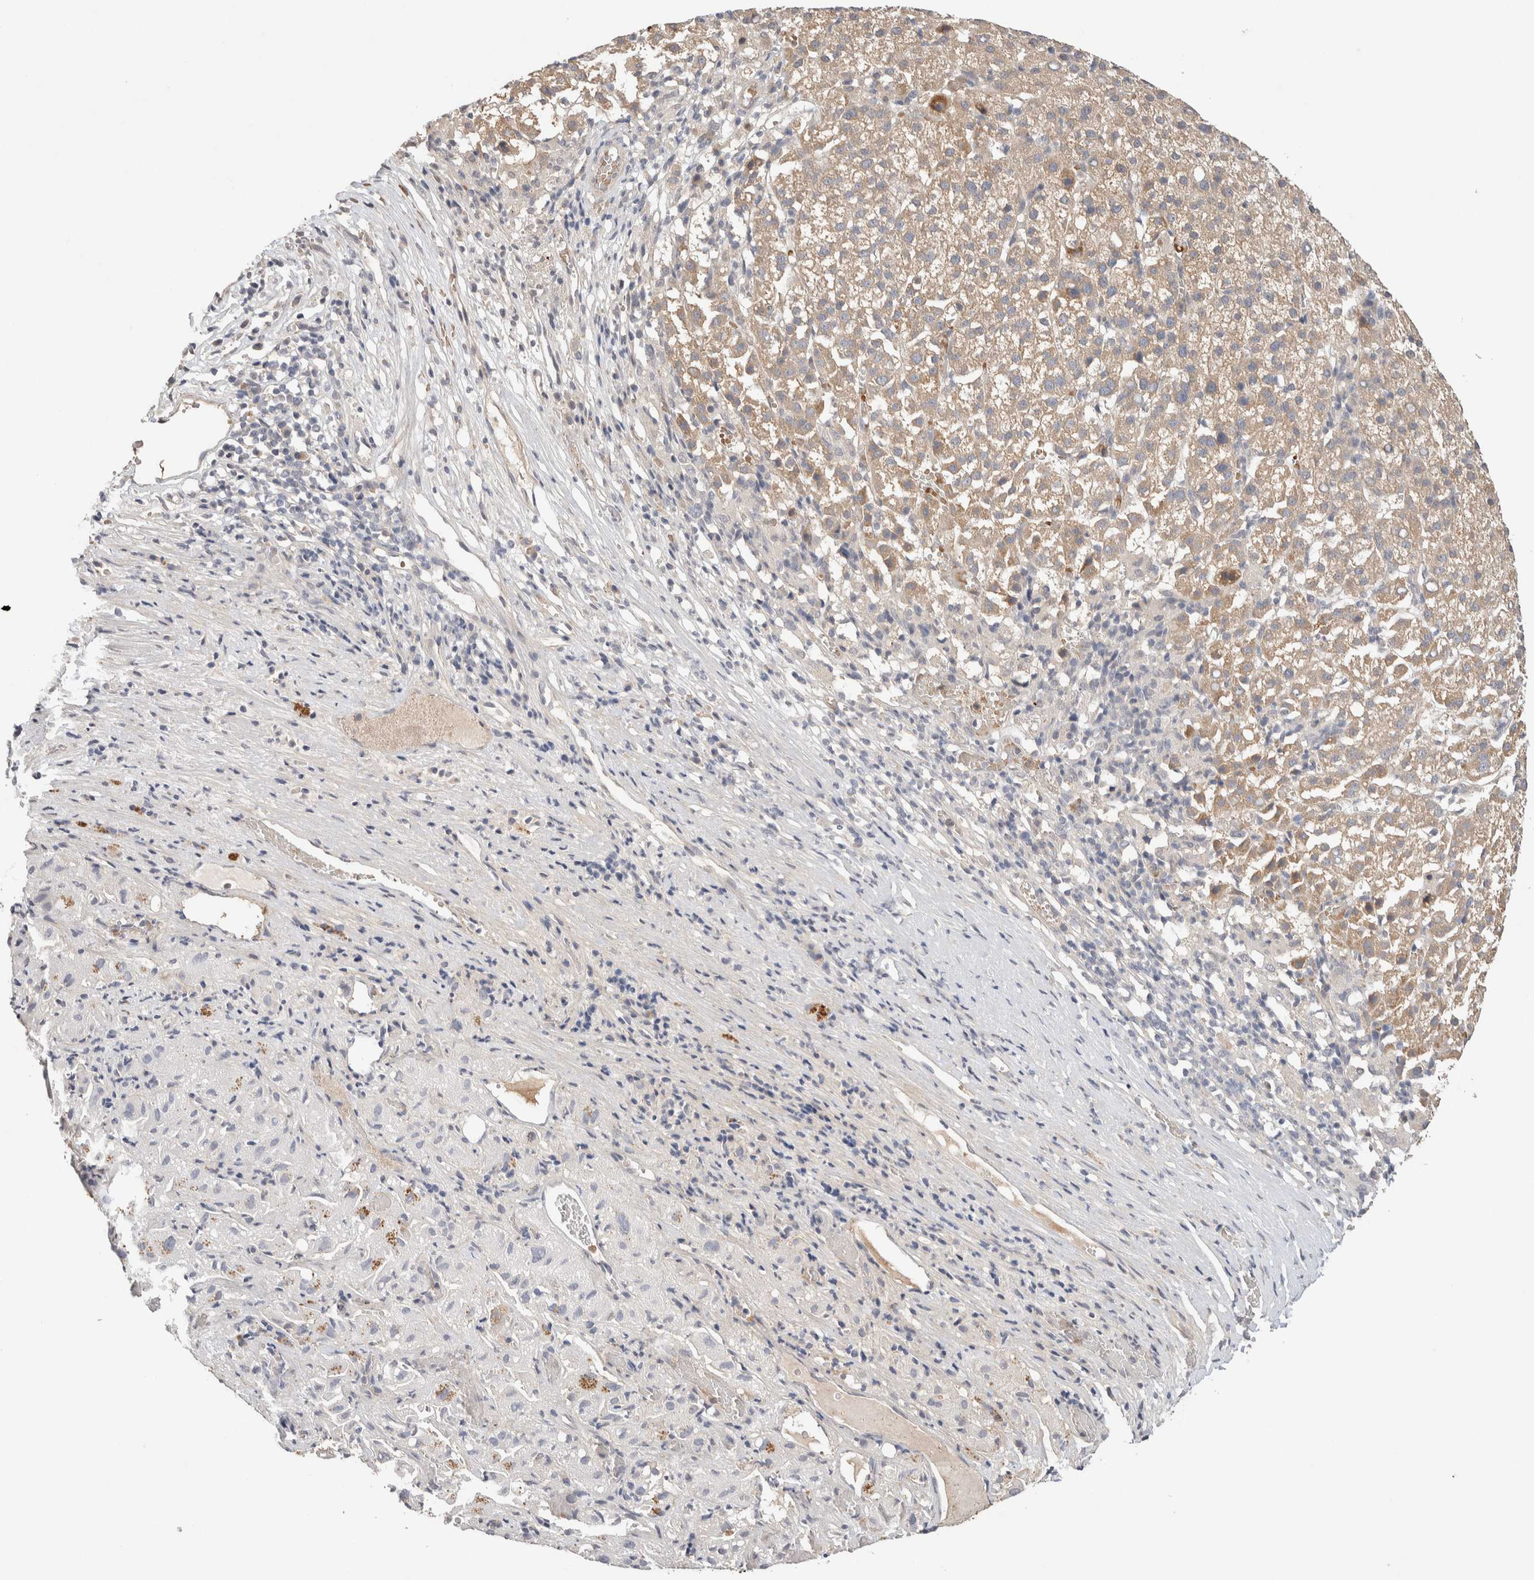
{"staining": {"intensity": "weak", "quantity": ">75%", "location": "cytoplasmic/membranous"}, "tissue": "liver cancer", "cell_type": "Tumor cells", "image_type": "cancer", "snomed": [{"axis": "morphology", "description": "Carcinoma, Hepatocellular, NOS"}, {"axis": "topography", "description": "Liver"}], "caption": "Immunohistochemistry (IHC) staining of liver hepatocellular carcinoma, which demonstrates low levels of weak cytoplasmic/membranous staining in approximately >75% of tumor cells indicating weak cytoplasmic/membranous protein staining. The staining was performed using DAB (3,3'-diaminobenzidine) (brown) for protein detection and nuclei were counterstained in hematoxylin (blue).", "gene": "CASK", "patient": {"sex": "female", "age": 58}}